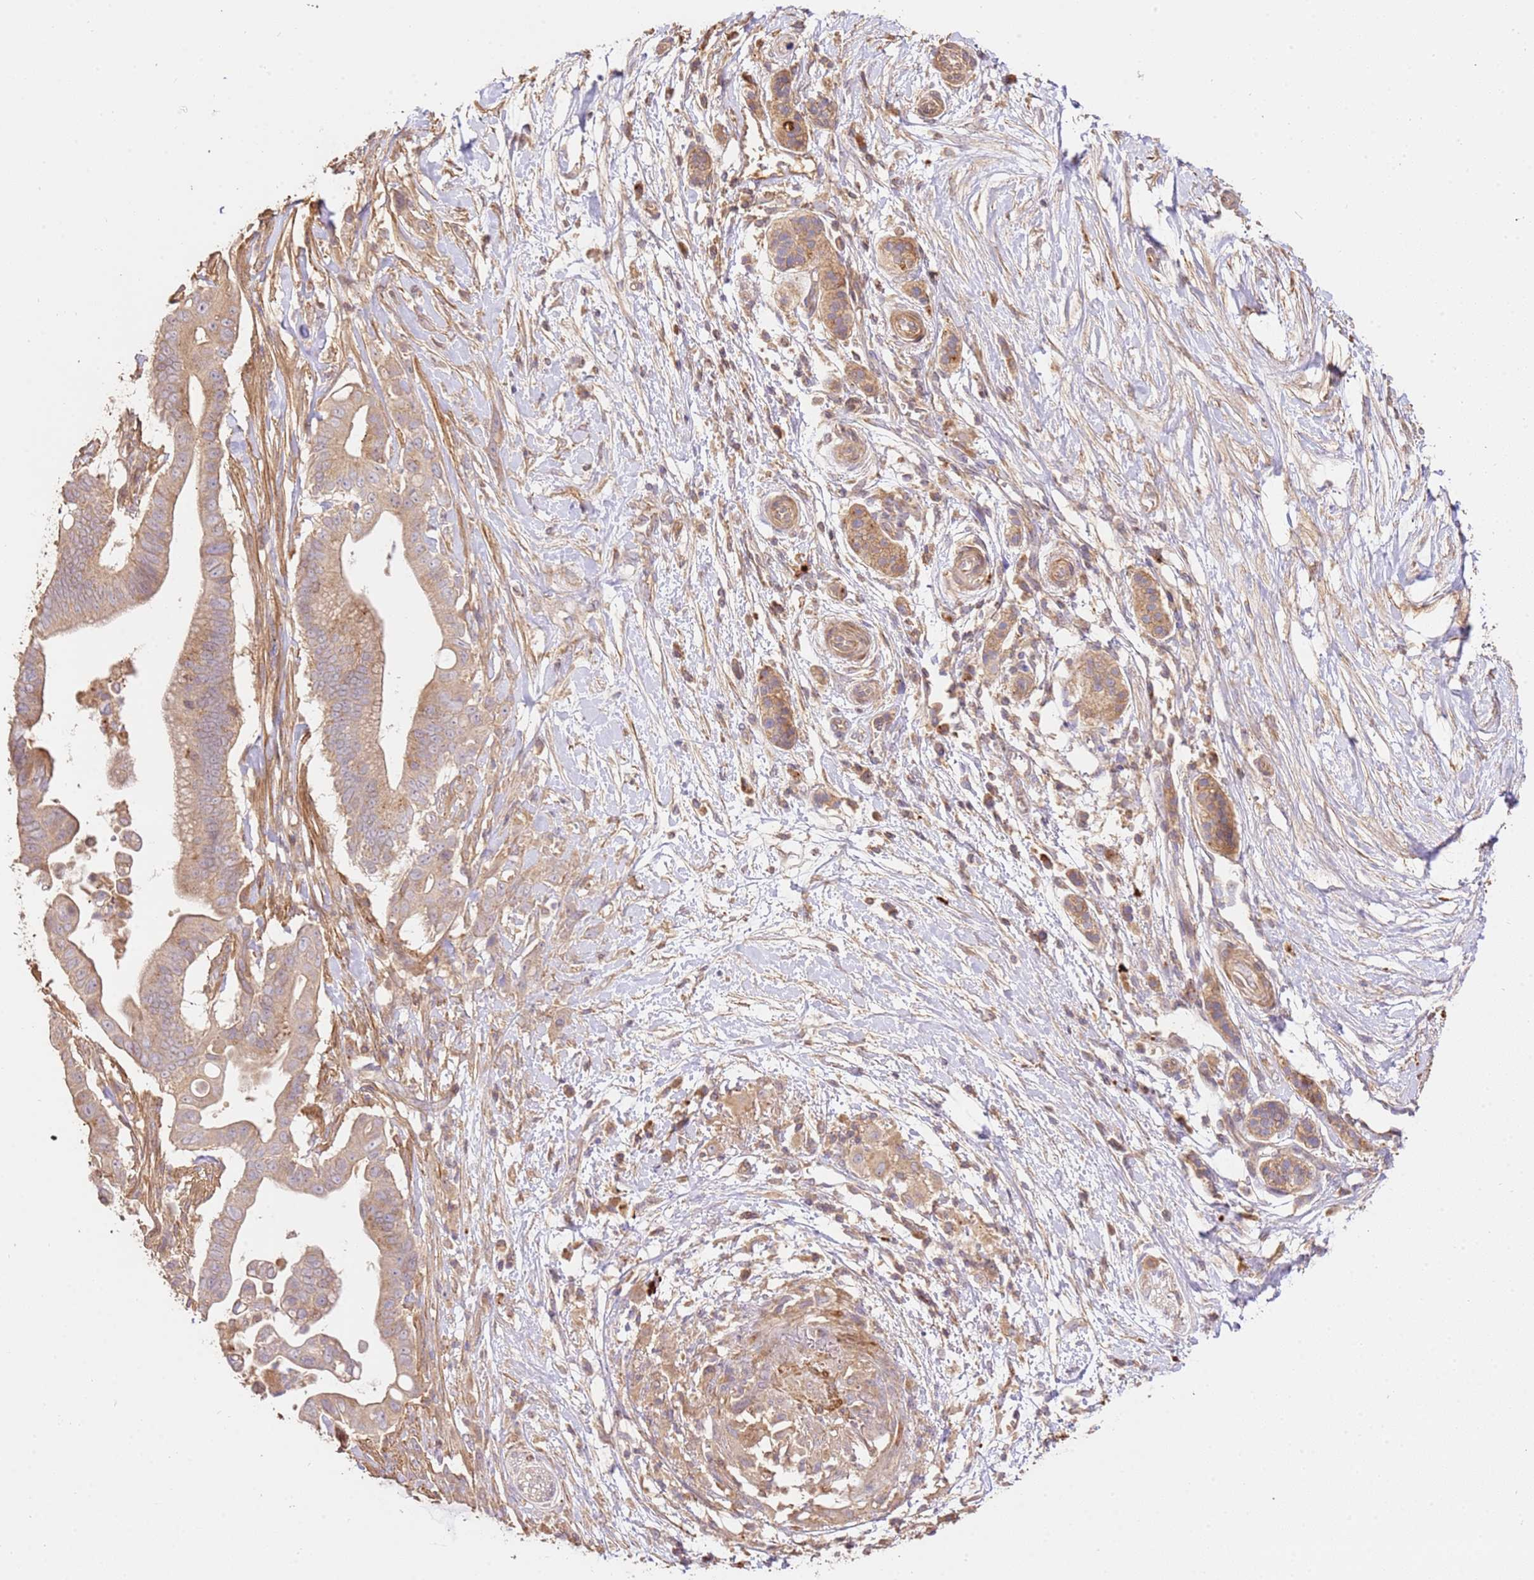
{"staining": {"intensity": "weak", "quantity": "25%-75%", "location": "cytoplasmic/membranous"}, "tissue": "pancreatic cancer", "cell_type": "Tumor cells", "image_type": "cancer", "snomed": [{"axis": "morphology", "description": "Adenocarcinoma, NOS"}, {"axis": "topography", "description": "Pancreas"}], "caption": "Immunohistochemistry staining of adenocarcinoma (pancreatic), which demonstrates low levels of weak cytoplasmic/membranous expression in about 25%-75% of tumor cells indicating weak cytoplasmic/membranous protein staining. The staining was performed using DAB (brown) for protein detection and nuclei were counterstained in hematoxylin (blue).", "gene": "CEP55", "patient": {"sex": "male", "age": 68}}